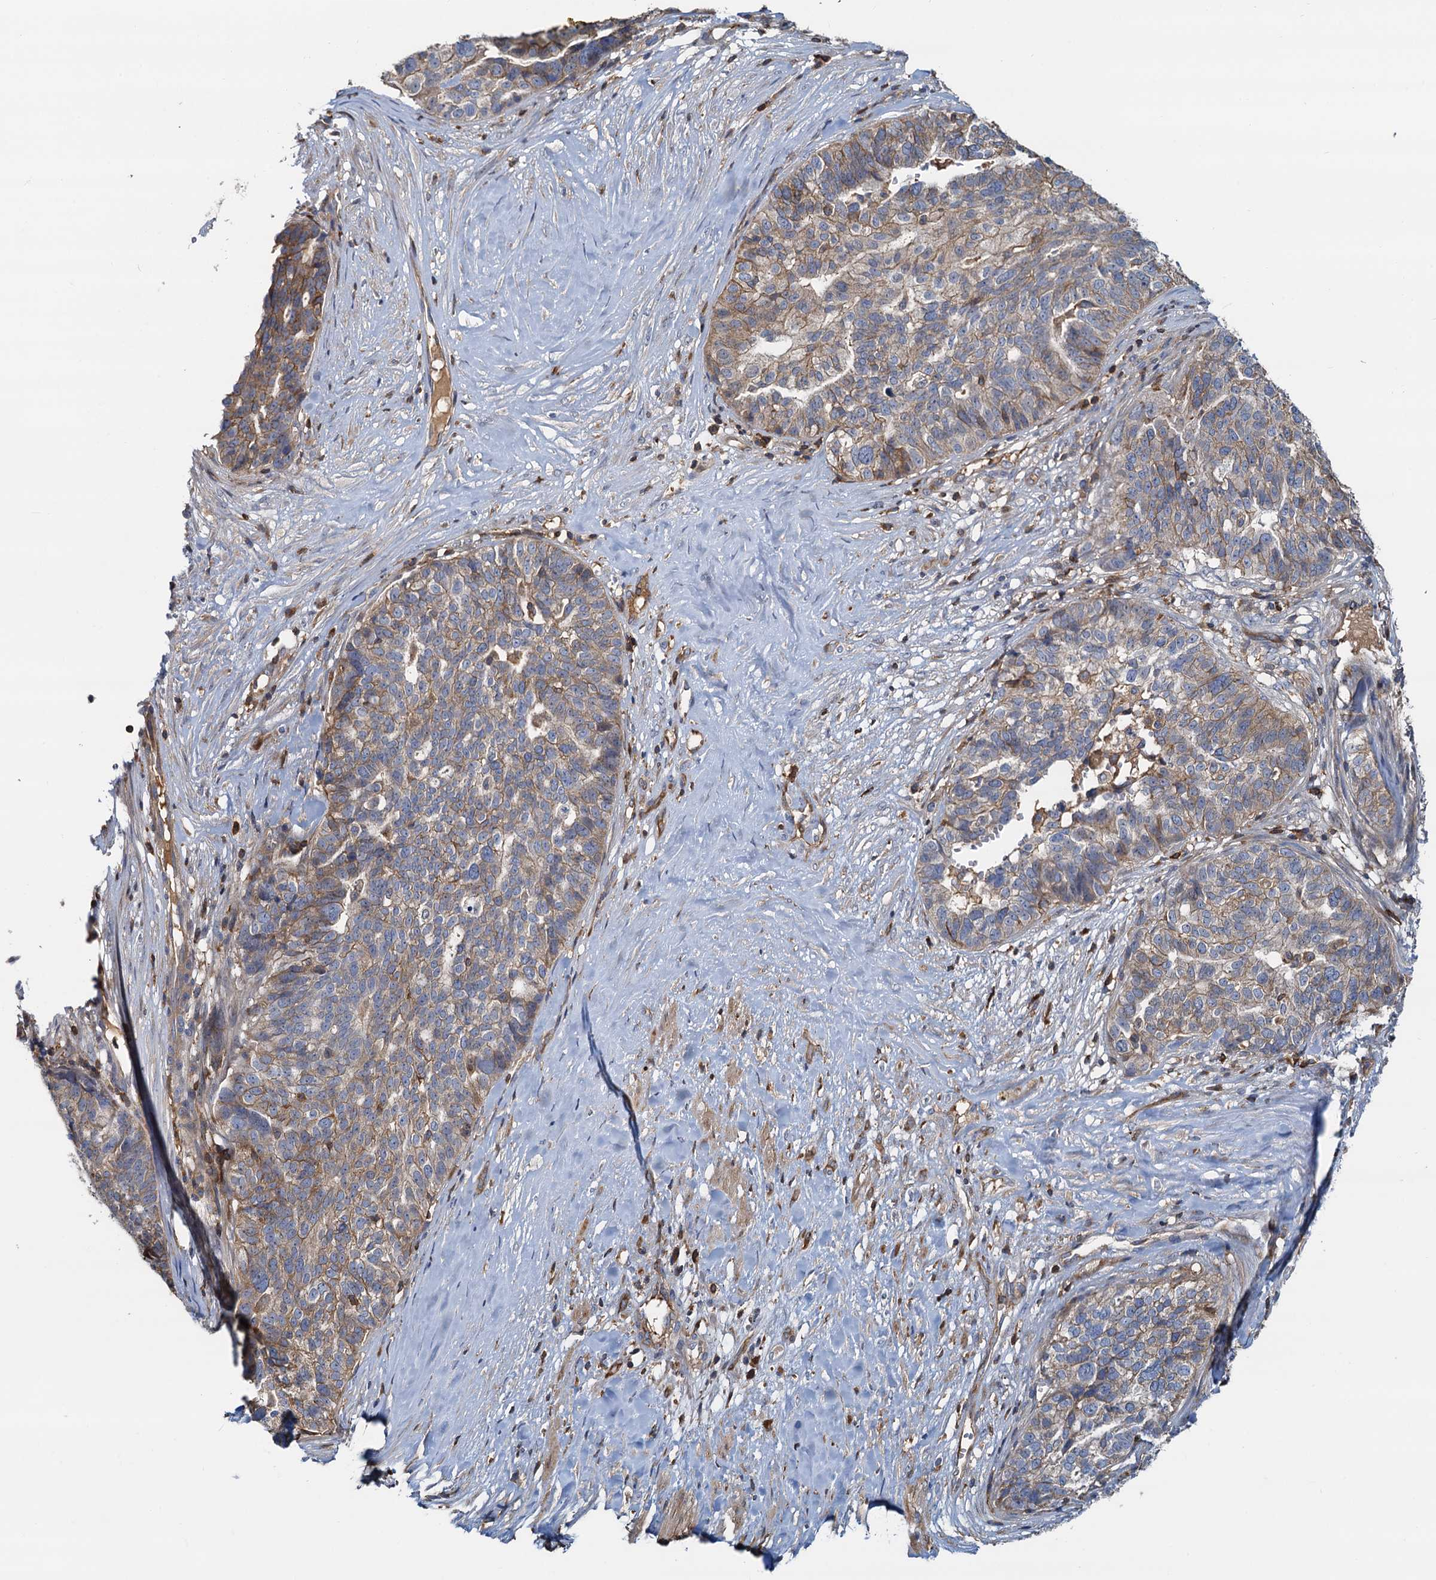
{"staining": {"intensity": "moderate", "quantity": "25%-75%", "location": "cytoplasmic/membranous"}, "tissue": "ovarian cancer", "cell_type": "Tumor cells", "image_type": "cancer", "snomed": [{"axis": "morphology", "description": "Cystadenocarcinoma, serous, NOS"}, {"axis": "topography", "description": "Ovary"}], "caption": "Immunohistochemical staining of ovarian cancer demonstrates medium levels of moderate cytoplasmic/membranous expression in approximately 25%-75% of tumor cells.", "gene": "LNX2", "patient": {"sex": "female", "age": 59}}